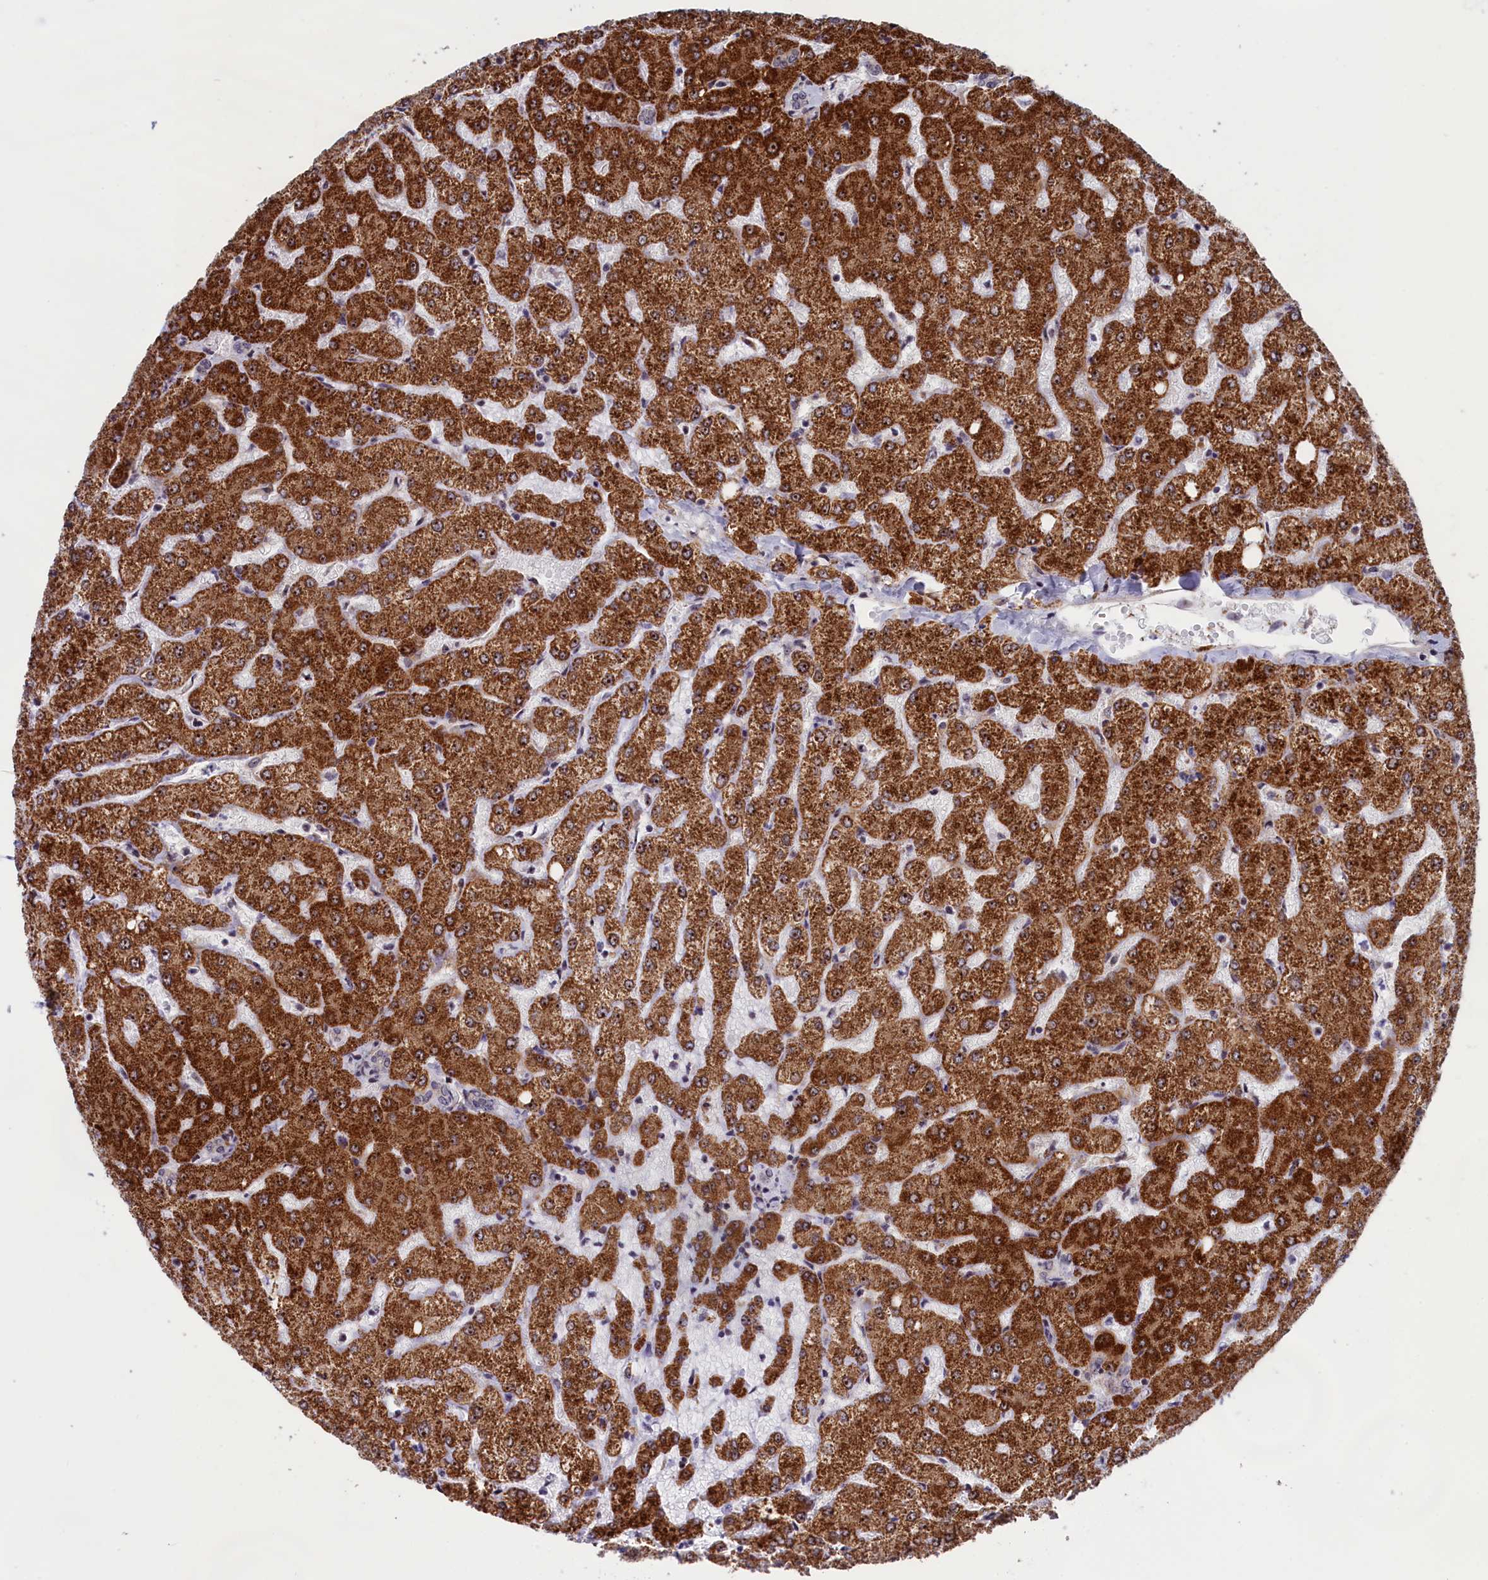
{"staining": {"intensity": "negative", "quantity": "none", "location": "none"}, "tissue": "liver", "cell_type": "Cholangiocytes", "image_type": "normal", "snomed": [{"axis": "morphology", "description": "Normal tissue, NOS"}, {"axis": "topography", "description": "Liver"}], "caption": "A high-resolution histopathology image shows IHC staining of benign liver, which displays no significant staining in cholangiocytes.", "gene": "PPAN", "patient": {"sex": "female", "age": 54}}